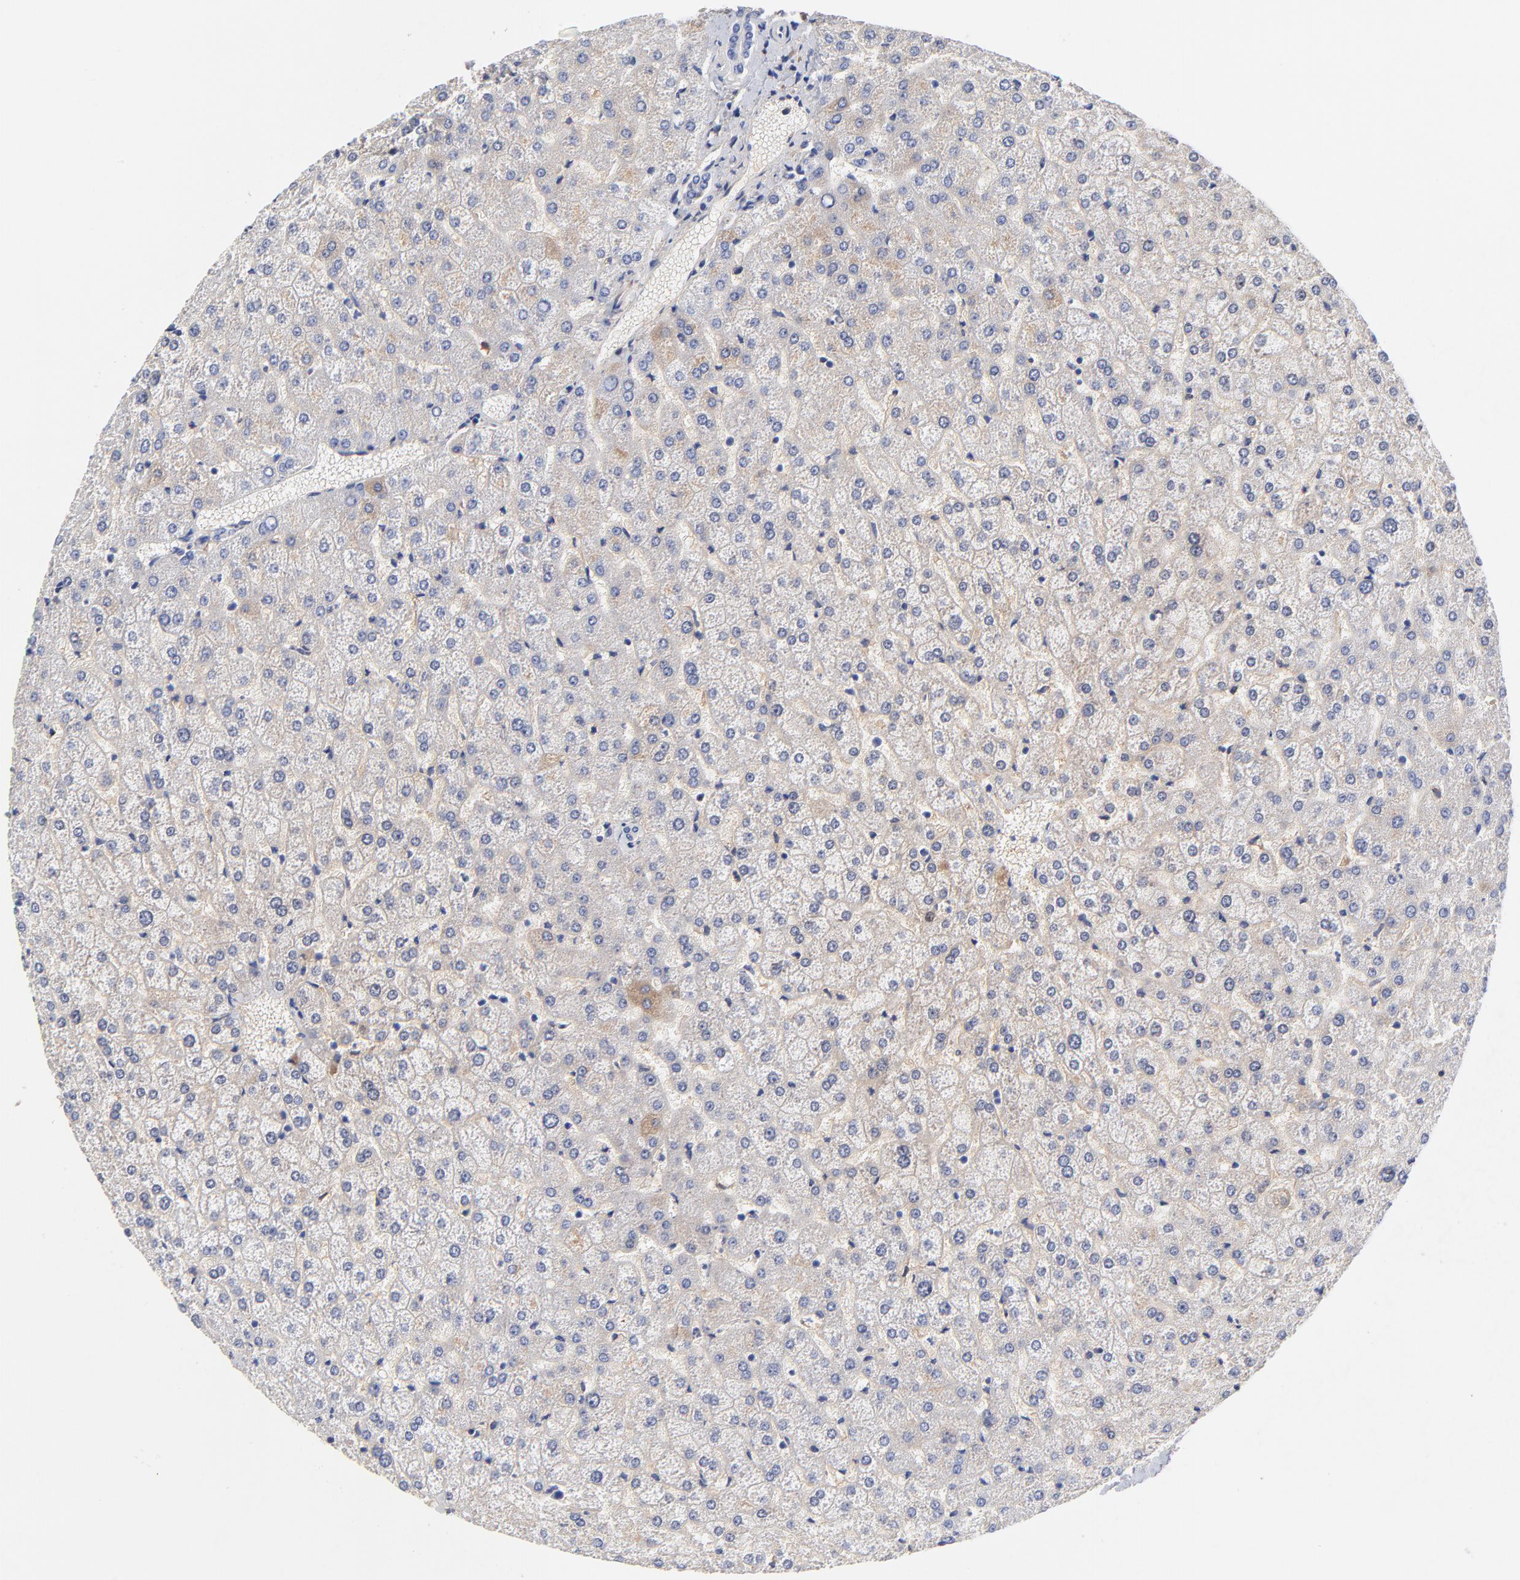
{"staining": {"intensity": "negative", "quantity": "none", "location": "none"}, "tissue": "liver", "cell_type": "Cholangiocytes", "image_type": "normal", "snomed": [{"axis": "morphology", "description": "Normal tissue, NOS"}, {"axis": "topography", "description": "Liver"}], "caption": "Cholangiocytes show no significant protein staining in unremarkable liver. (Stains: DAB (3,3'-diaminobenzidine) IHC with hematoxylin counter stain, Microscopy: brightfield microscopy at high magnification).", "gene": "IGLV3", "patient": {"sex": "female", "age": 32}}